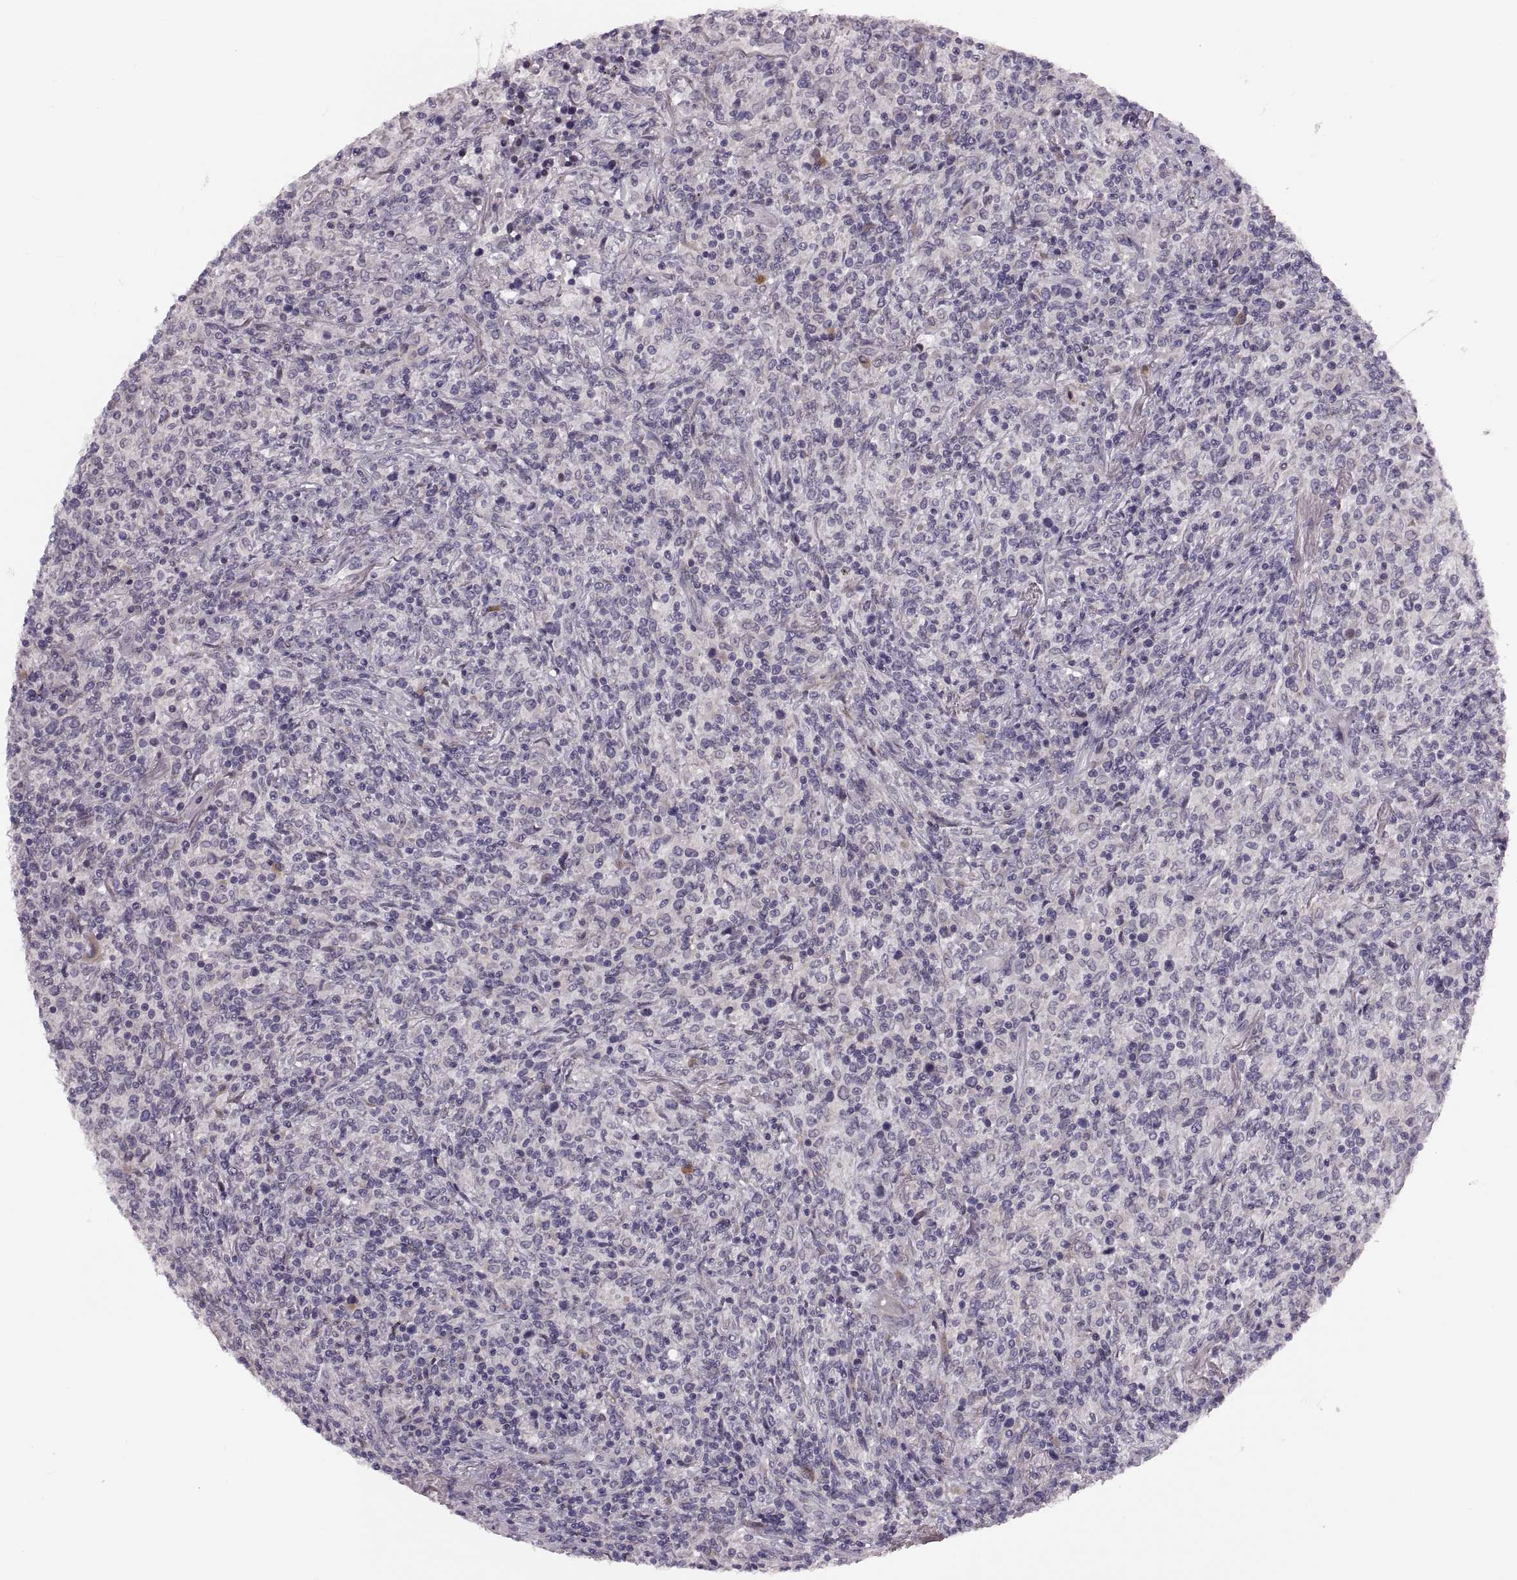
{"staining": {"intensity": "negative", "quantity": "none", "location": "none"}, "tissue": "lymphoma", "cell_type": "Tumor cells", "image_type": "cancer", "snomed": [{"axis": "morphology", "description": "Malignant lymphoma, non-Hodgkin's type, High grade"}, {"axis": "topography", "description": "Lung"}], "caption": "Lymphoma was stained to show a protein in brown. There is no significant positivity in tumor cells.", "gene": "ADH6", "patient": {"sex": "male", "age": 79}}